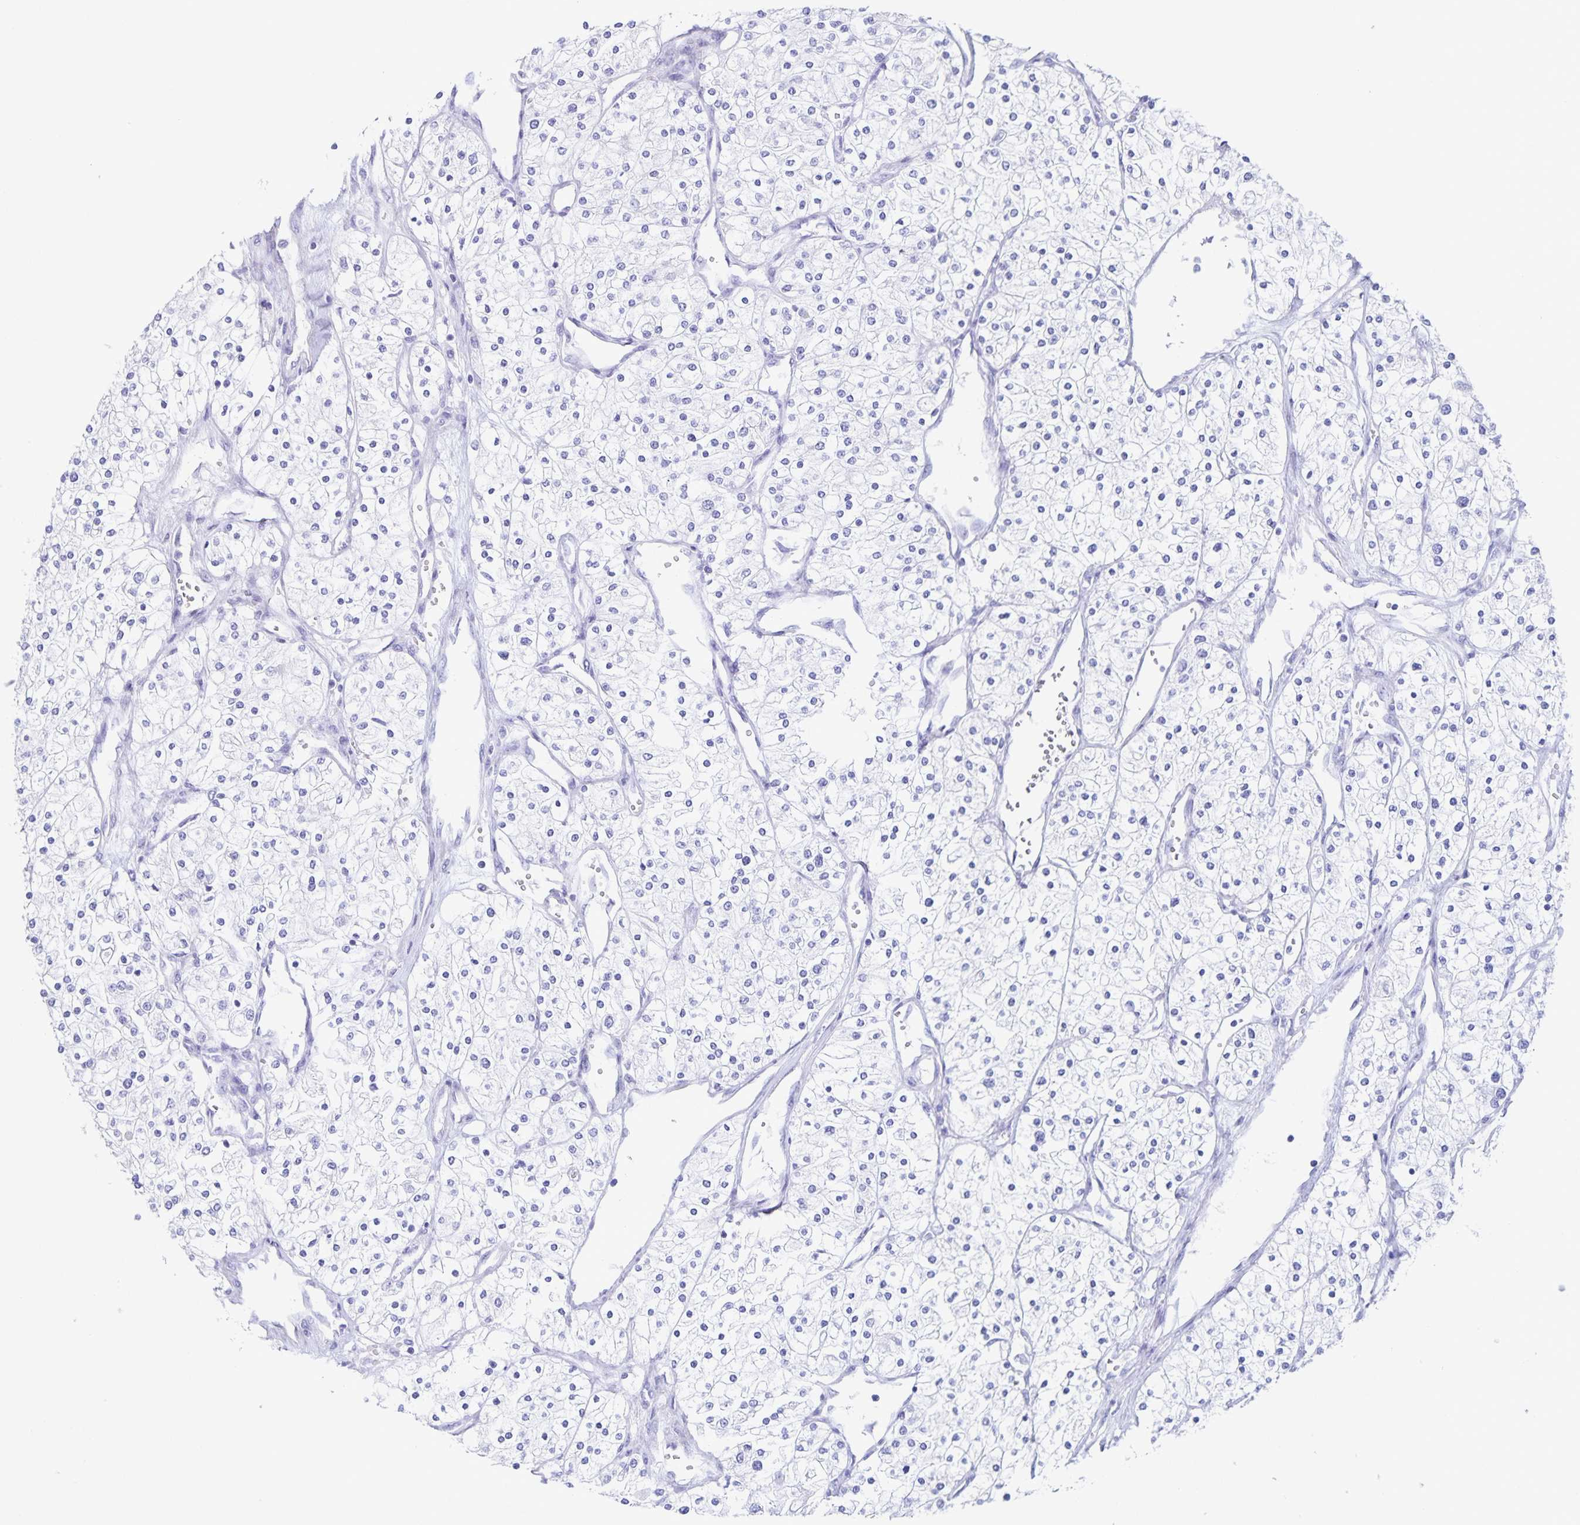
{"staining": {"intensity": "negative", "quantity": "none", "location": "none"}, "tissue": "renal cancer", "cell_type": "Tumor cells", "image_type": "cancer", "snomed": [{"axis": "morphology", "description": "Adenocarcinoma, NOS"}, {"axis": "topography", "description": "Kidney"}], "caption": "Tumor cells show no significant positivity in renal cancer.", "gene": "RPL36A", "patient": {"sex": "male", "age": 80}}